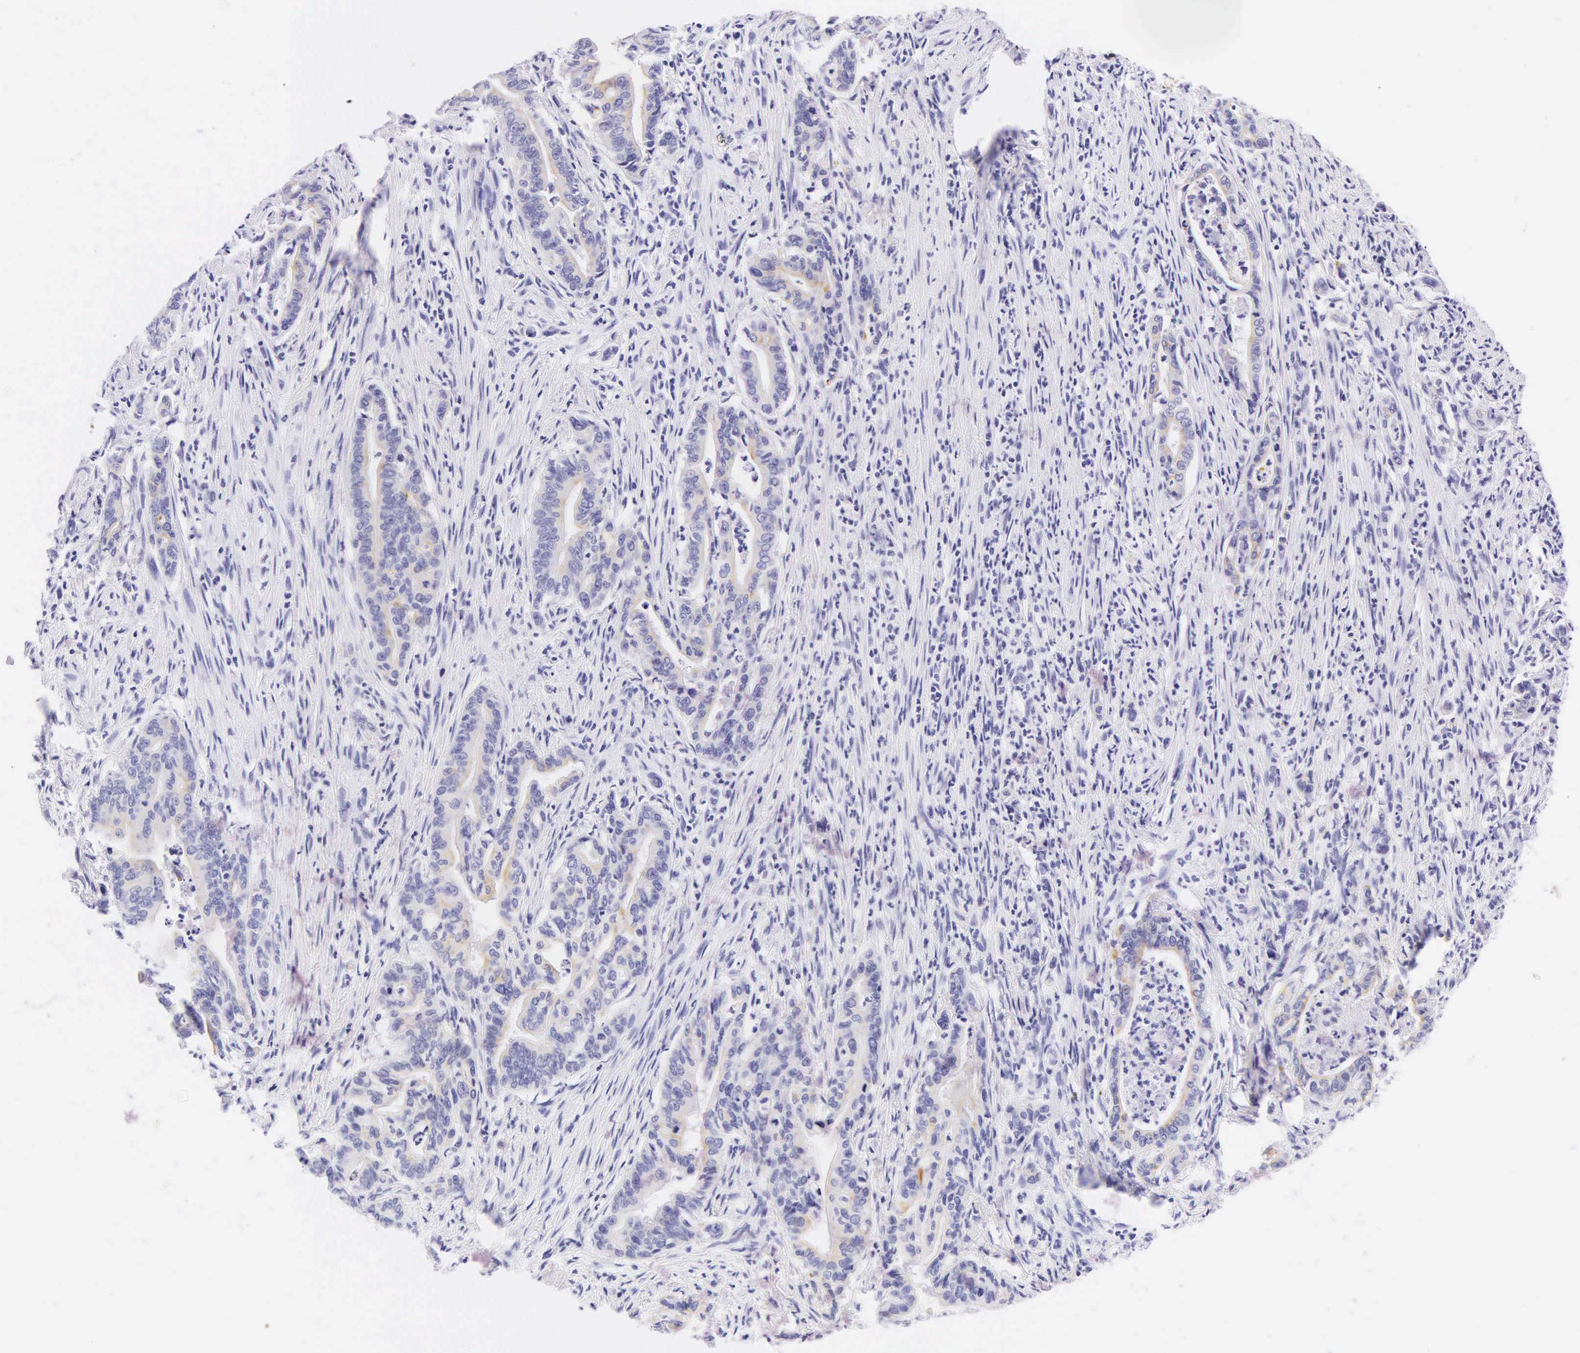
{"staining": {"intensity": "negative", "quantity": "none", "location": "none"}, "tissue": "stomach cancer", "cell_type": "Tumor cells", "image_type": "cancer", "snomed": [{"axis": "morphology", "description": "Adenocarcinoma, NOS"}, {"axis": "topography", "description": "Stomach"}], "caption": "This is a micrograph of IHC staining of stomach cancer, which shows no staining in tumor cells.", "gene": "KRT20", "patient": {"sex": "female", "age": 76}}